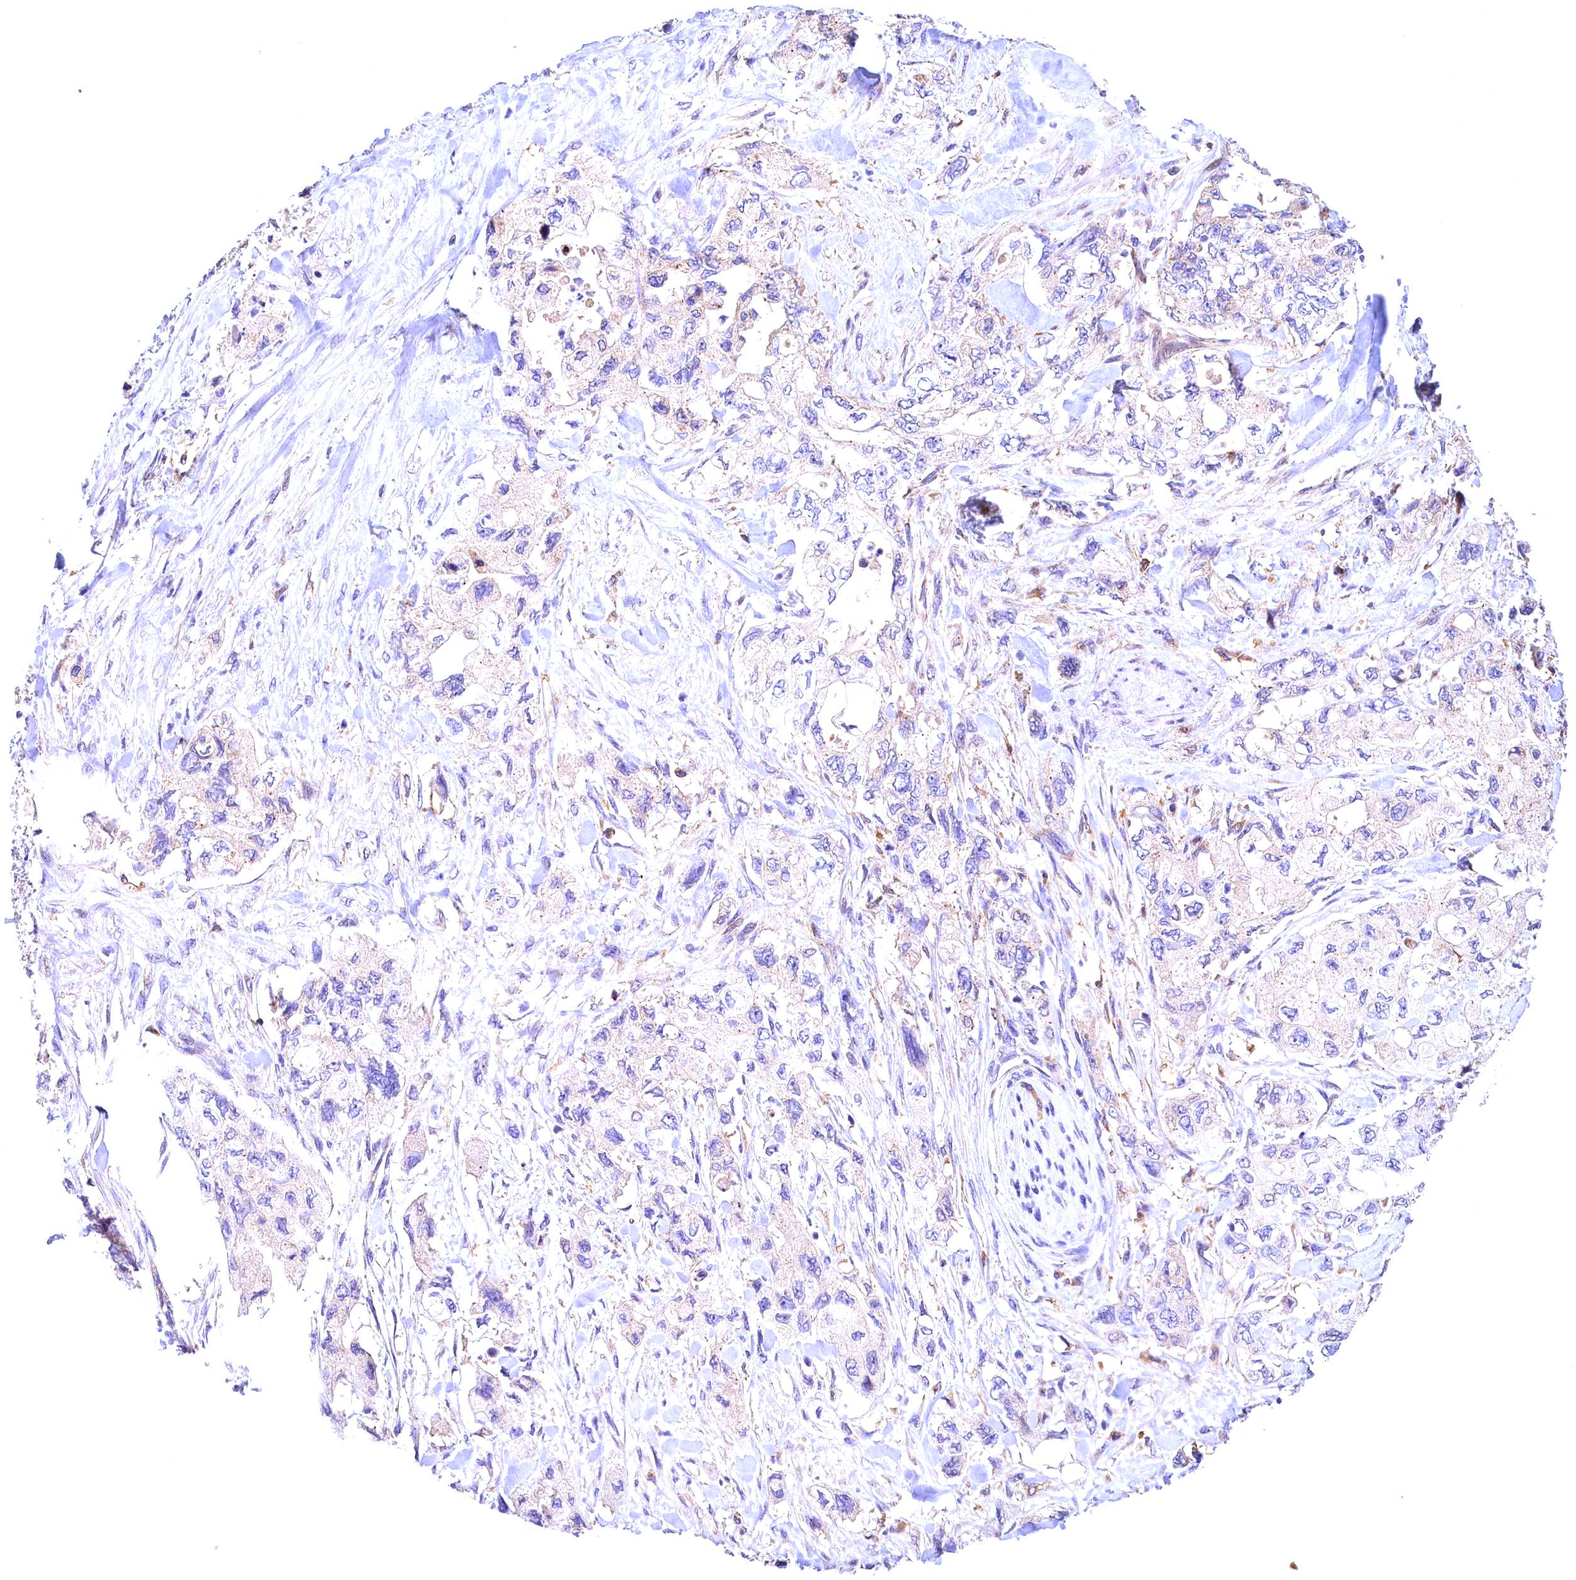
{"staining": {"intensity": "negative", "quantity": "none", "location": "none"}, "tissue": "pancreatic cancer", "cell_type": "Tumor cells", "image_type": "cancer", "snomed": [{"axis": "morphology", "description": "Adenocarcinoma, NOS"}, {"axis": "topography", "description": "Pancreas"}], "caption": "Pancreatic adenocarcinoma was stained to show a protein in brown. There is no significant expression in tumor cells.", "gene": "NAIP", "patient": {"sex": "female", "age": 73}}